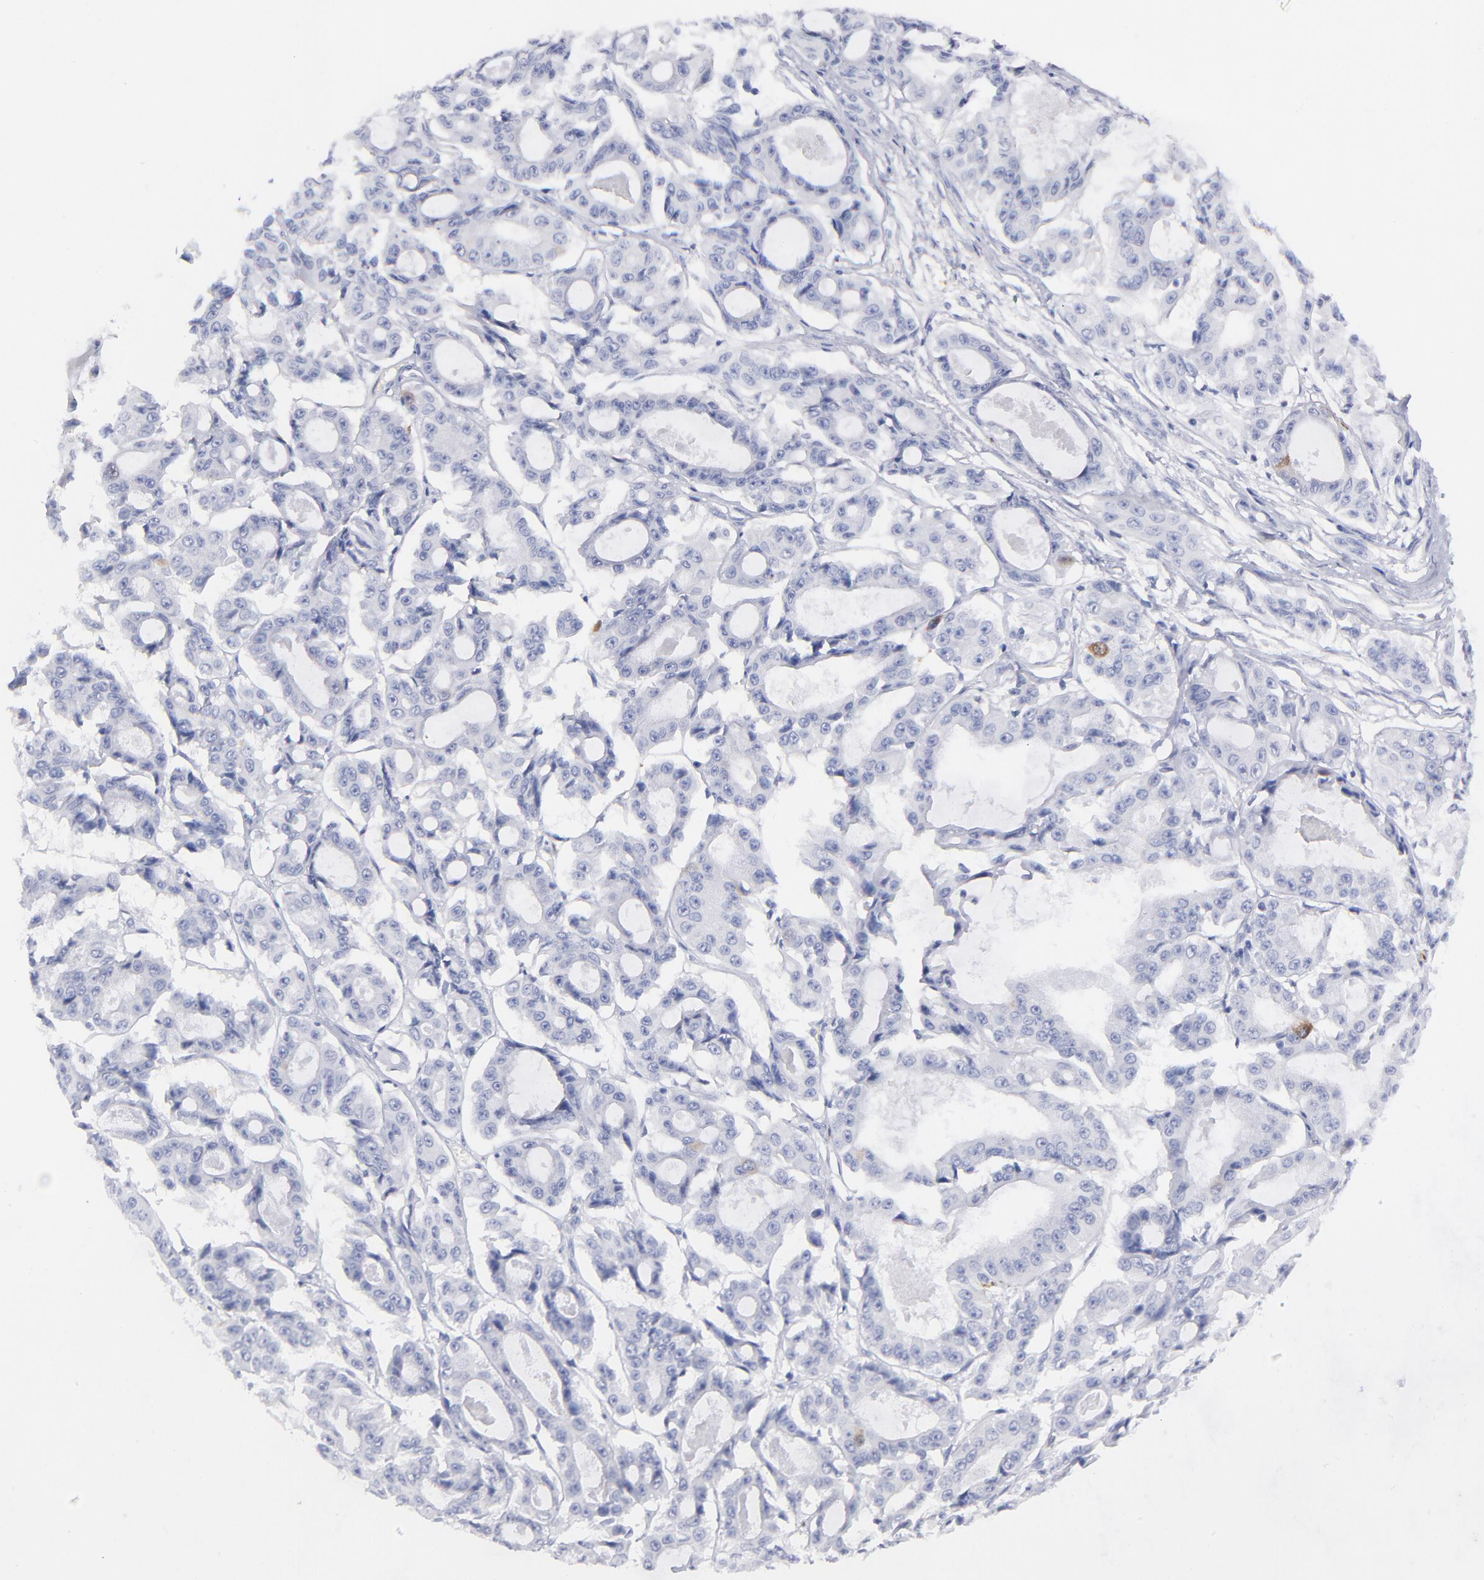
{"staining": {"intensity": "moderate", "quantity": "<25%", "location": "cytoplasmic/membranous"}, "tissue": "ovarian cancer", "cell_type": "Tumor cells", "image_type": "cancer", "snomed": [{"axis": "morphology", "description": "Carcinoma, endometroid"}, {"axis": "topography", "description": "Ovary"}], "caption": "Human ovarian cancer stained for a protein (brown) displays moderate cytoplasmic/membranous positive expression in about <25% of tumor cells.", "gene": "CCNB1", "patient": {"sex": "female", "age": 61}}